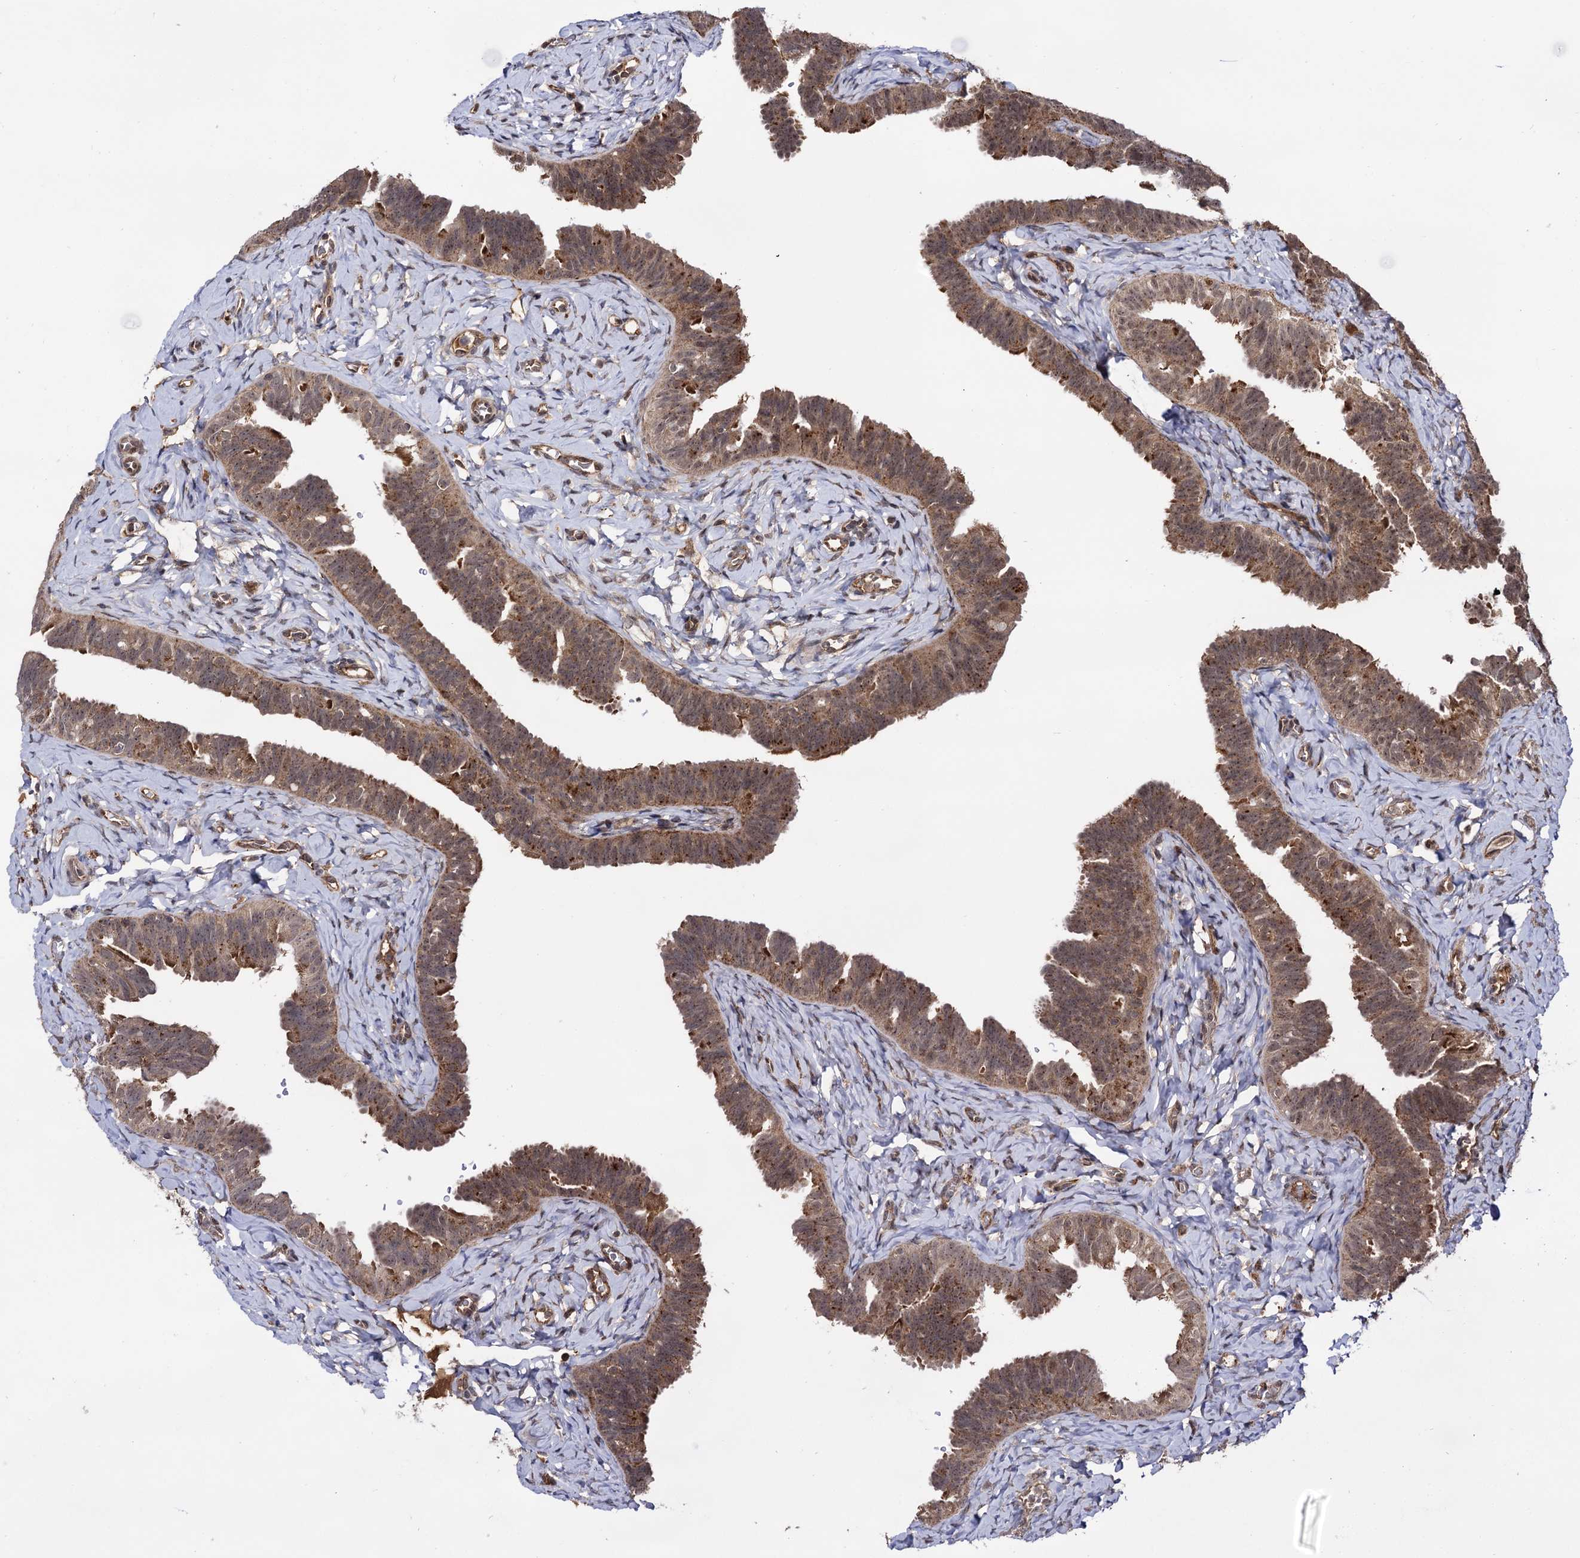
{"staining": {"intensity": "moderate", "quantity": ">75%", "location": "cytoplasmic/membranous"}, "tissue": "fallopian tube", "cell_type": "Glandular cells", "image_type": "normal", "snomed": [{"axis": "morphology", "description": "Normal tissue, NOS"}, {"axis": "topography", "description": "Fallopian tube"}], "caption": "Fallopian tube stained for a protein displays moderate cytoplasmic/membranous positivity in glandular cells. (DAB = brown stain, brightfield microscopy at high magnification).", "gene": "MICAL2", "patient": {"sex": "female", "age": 65}}